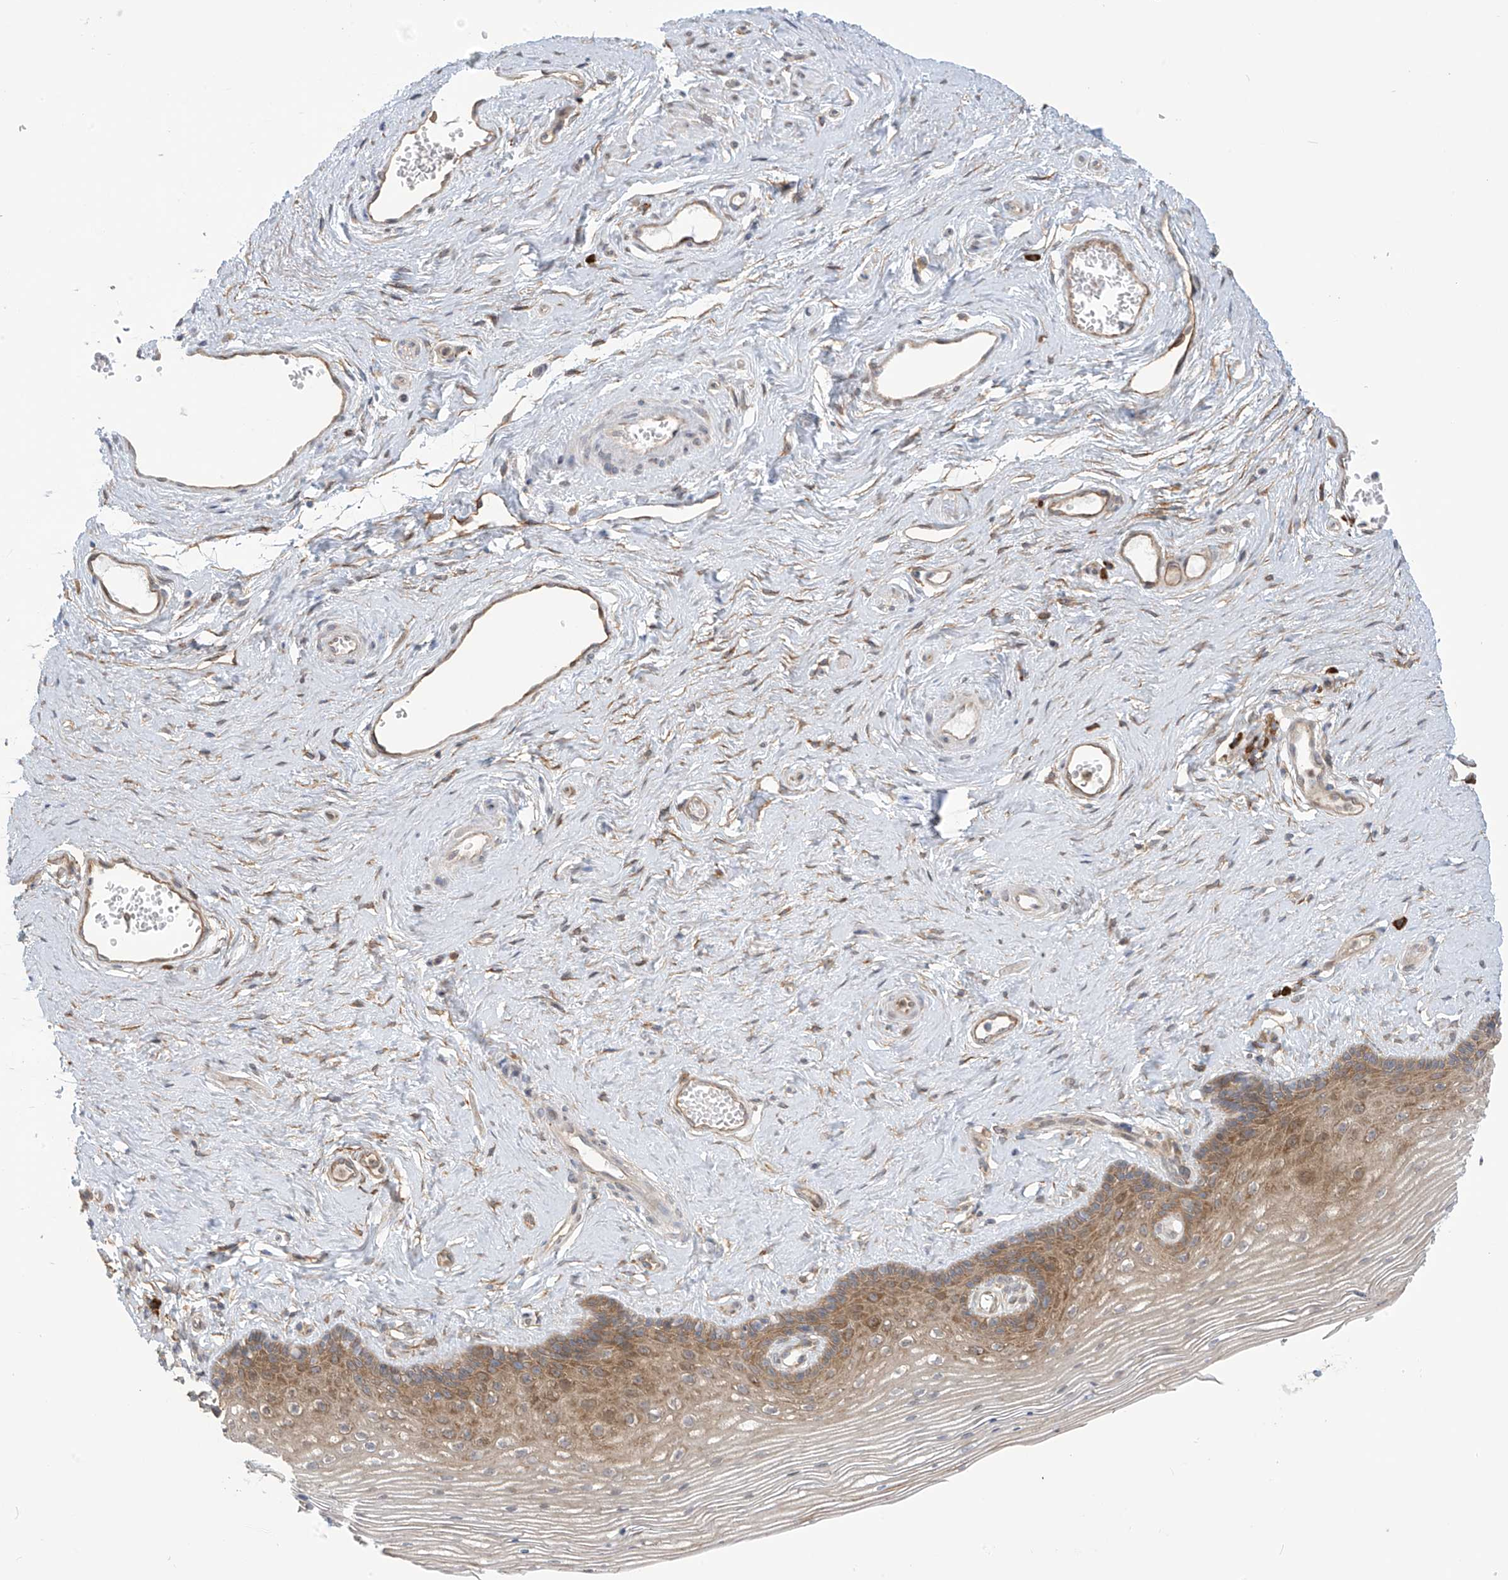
{"staining": {"intensity": "moderate", "quantity": "25%-75%", "location": "cytoplasmic/membranous"}, "tissue": "vagina", "cell_type": "Squamous epithelial cells", "image_type": "normal", "snomed": [{"axis": "morphology", "description": "Normal tissue, NOS"}, {"axis": "topography", "description": "Vagina"}], "caption": "Moderate cytoplasmic/membranous positivity is present in about 25%-75% of squamous epithelial cells in normal vagina.", "gene": "KIAA1522", "patient": {"sex": "female", "age": 46}}